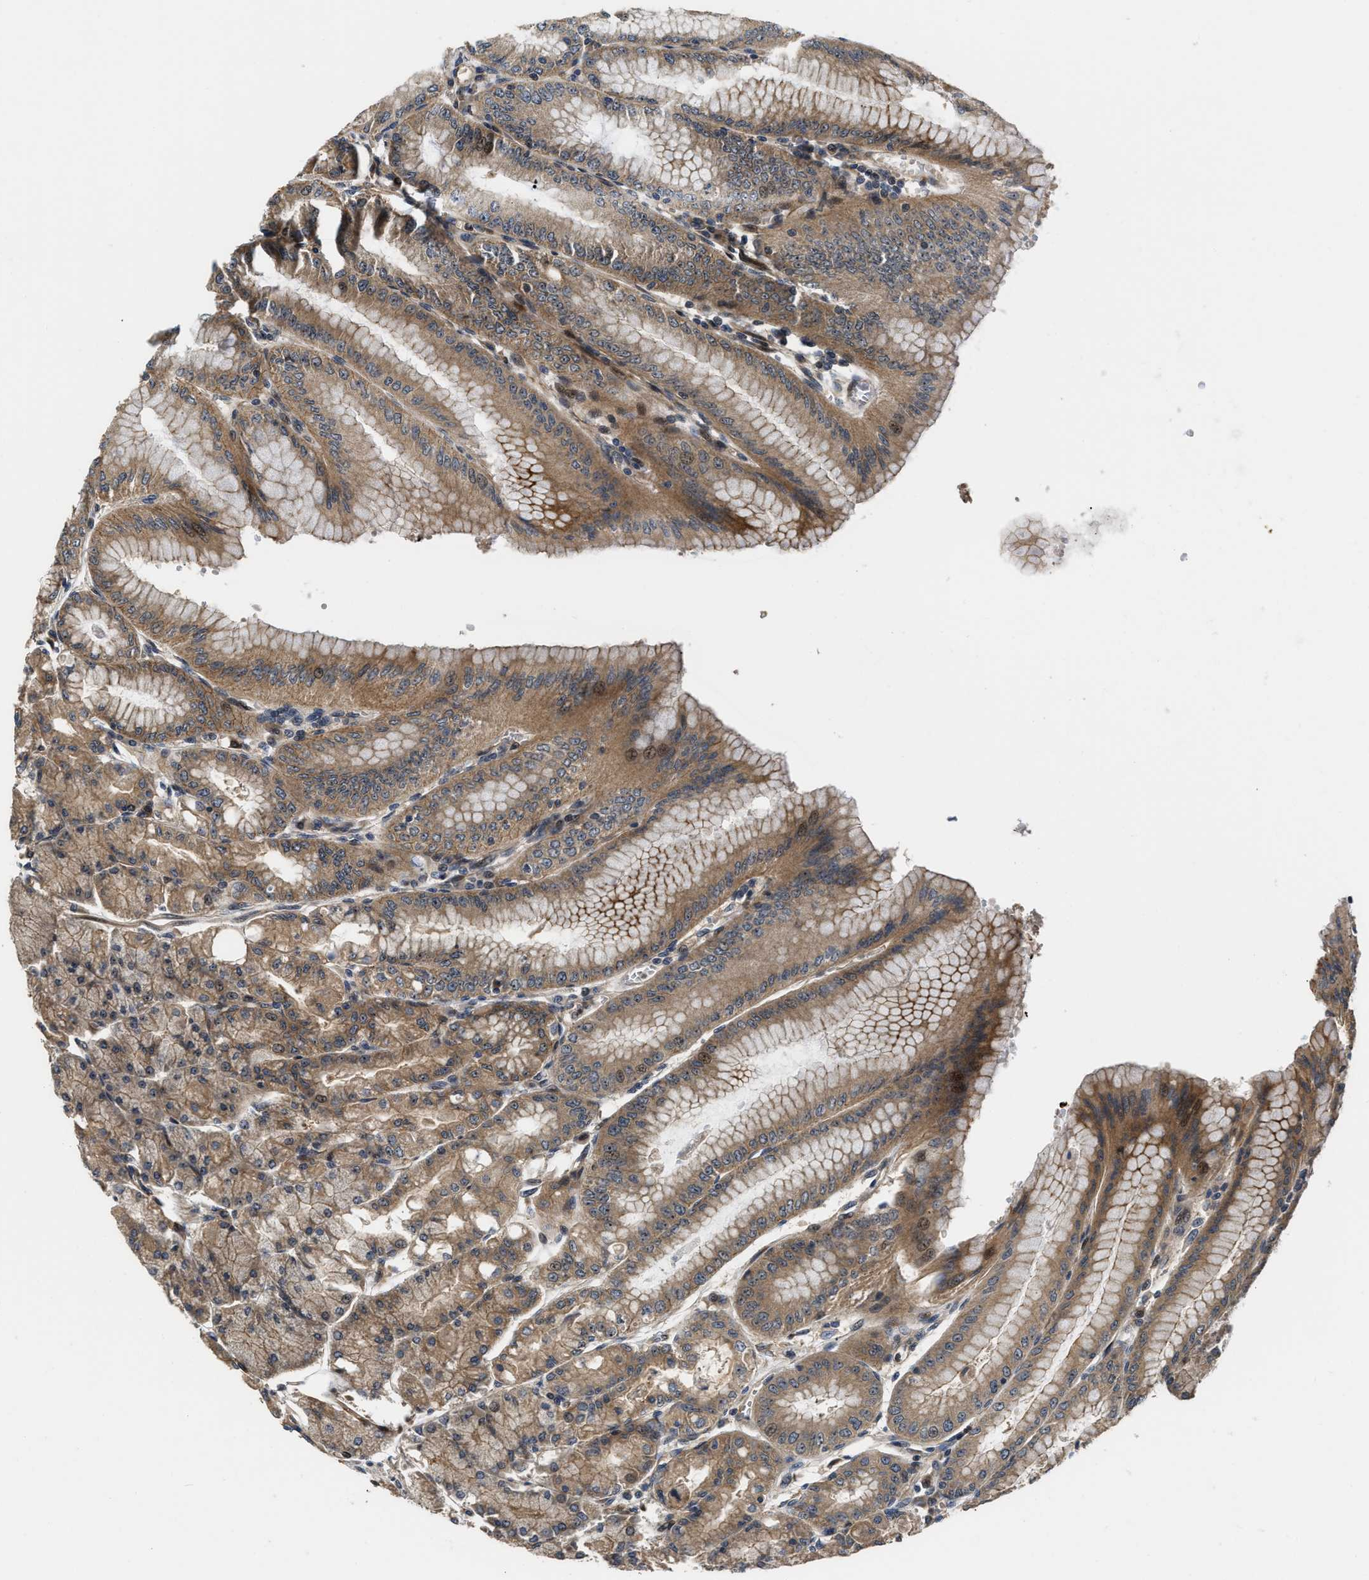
{"staining": {"intensity": "moderate", "quantity": ">75%", "location": "cytoplasmic/membranous,nuclear"}, "tissue": "stomach", "cell_type": "Glandular cells", "image_type": "normal", "snomed": [{"axis": "morphology", "description": "Normal tissue, NOS"}, {"axis": "topography", "description": "Stomach, lower"}], "caption": "Protein staining displays moderate cytoplasmic/membranous,nuclear positivity in about >75% of glandular cells in unremarkable stomach. (DAB (3,3'-diaminobenzidine) IHC with brightfield microscopy, high magnification).", "gene": "ALDH3A2", "patient": {"sex": "male", "age": 71}}